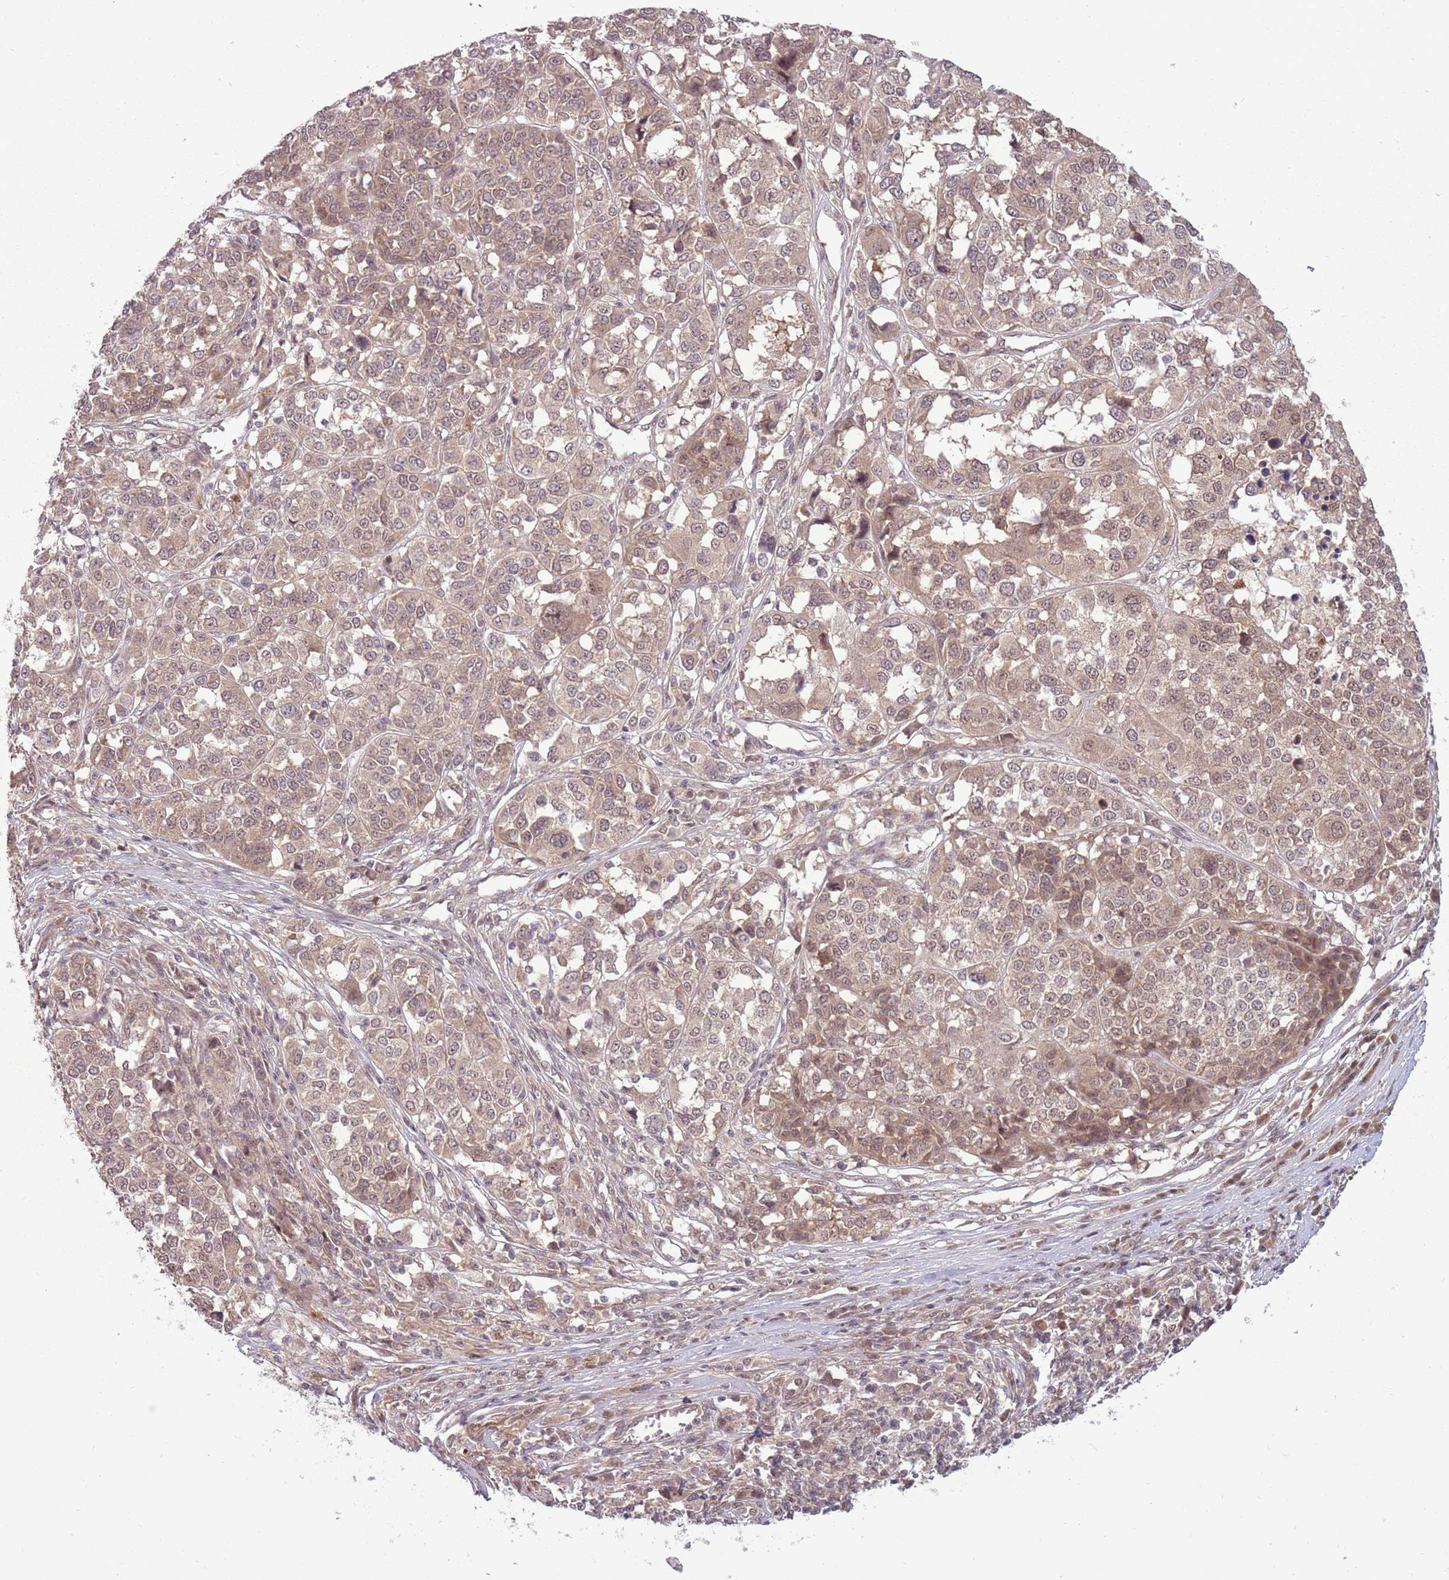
{"staining": {"intensity": "weak", "quantity": "<25%", "location": "cytoplasmic/membranous"}, "tissue": "melanoma", "cell_type": "Tumor cells", "image_type": "cancer", "snomed": [{"axis": "morphology", "description": "Malignant melanoma, Metastatic site"}, {"axis": "topography", "description": "Lymph node"}], "caption": "A histopathology image of human melanoma is negative for staining in tumor cells. (DAB (3,3'-diaminobenzidine) immunohistochemistry (IHC) with hematoxylin counter stain).", "gene": "ADAMTS3", "patient": {"sex": "male", "age": 44}}